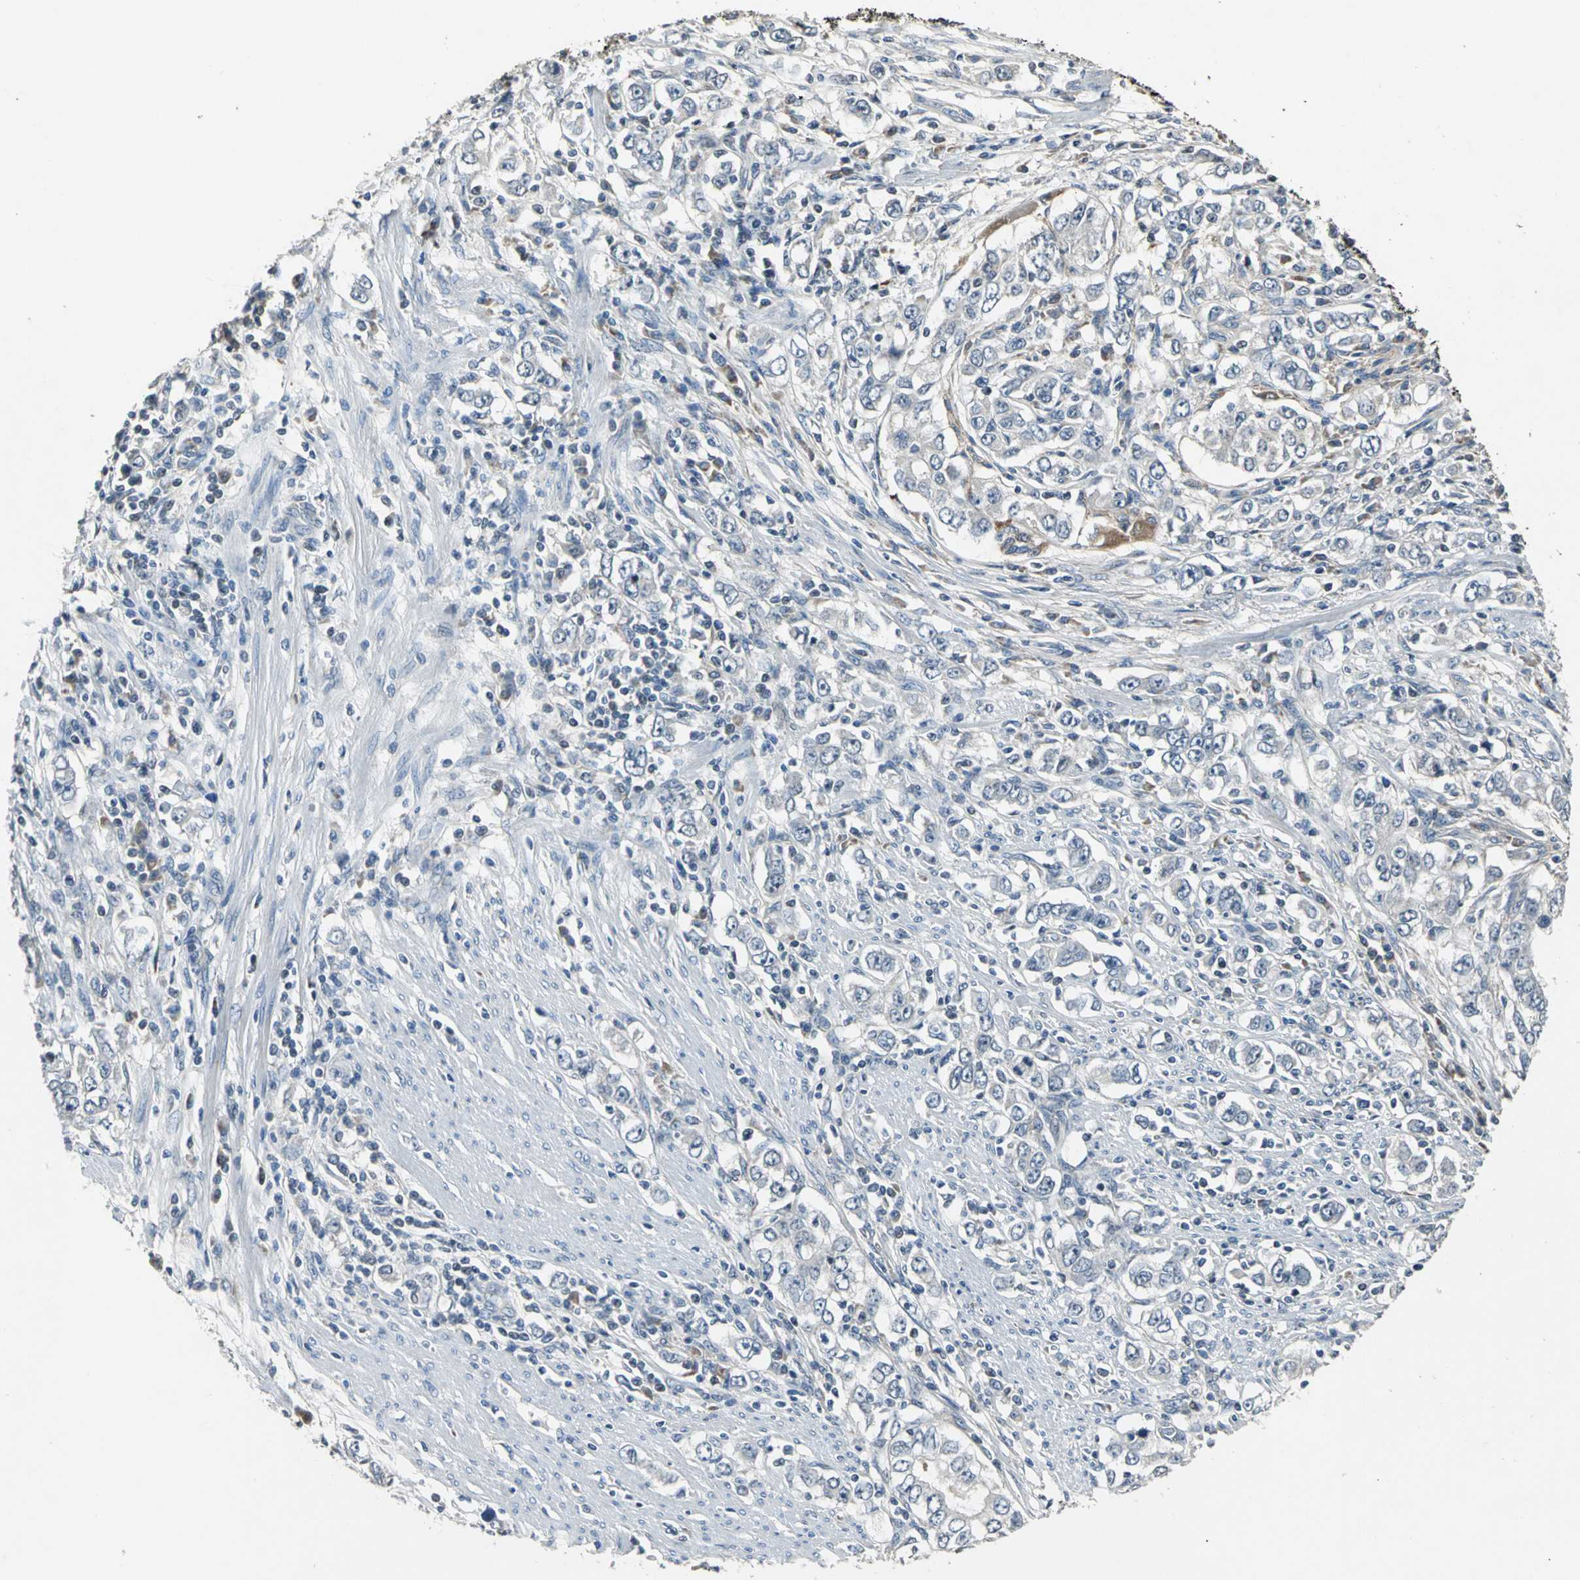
{"staining": {"intensity": "negative", "quantity": "none", "location": "none"}, "tissue": "stomach cancer", "cell_type": "Tumor cells", "image_type": "cancer", "snomed": [{"axis": "morphology", "description": "Adenocarcinoma, NOS"}, {"axis": "topography", "description": "Stomach, lower"}], "caption": "Protein analysis of stomach adenocarcinoma shows no significant expression in tumor cells. Brightfield microscopy of IHC stained with DAB (brown) and hematoxylin (blue), captured at high magnification.", "gene": "JADE3", "patient": {"sex": "female", "age": 72}}